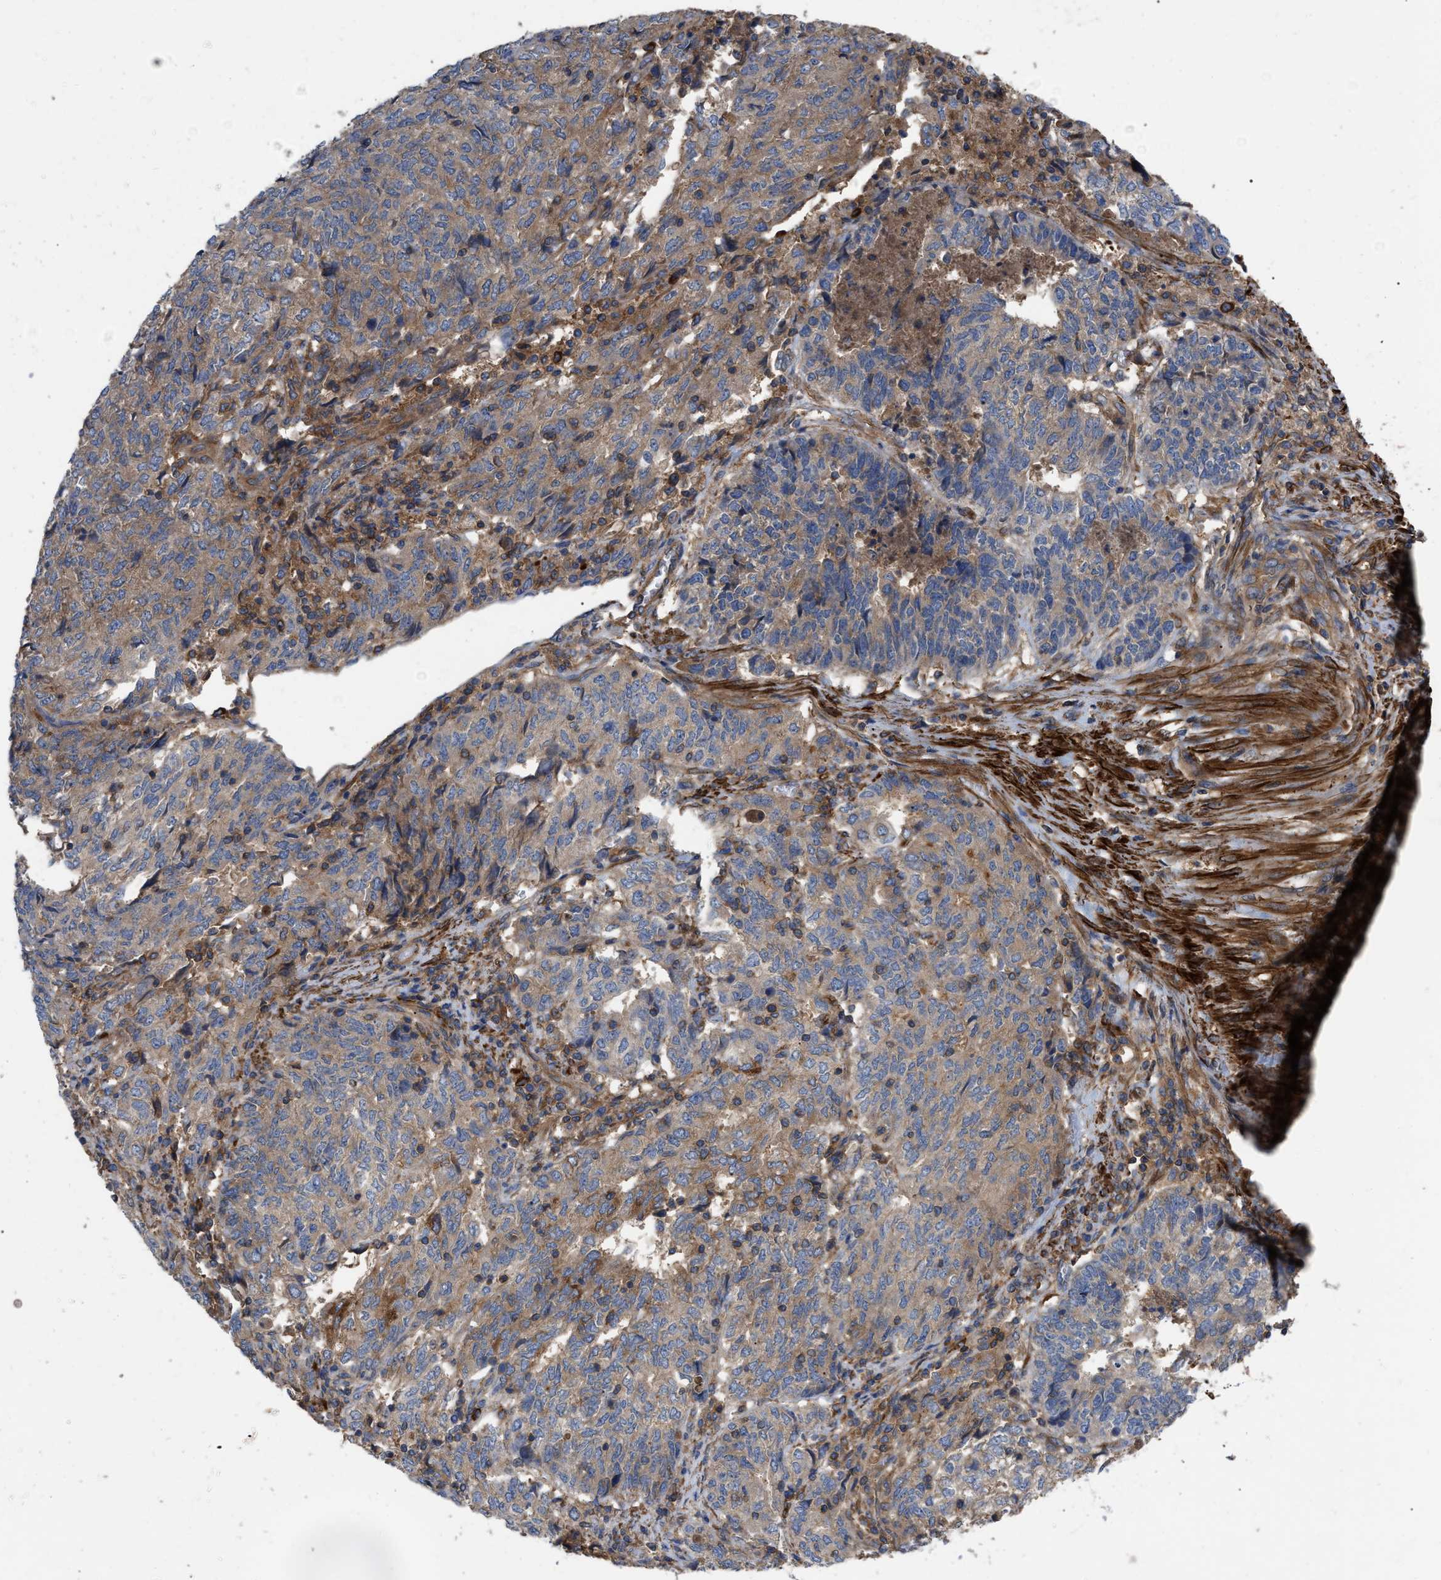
{"staining": {"intensity": "moderate", "quantity": ">75%", "location": "cytoplasmic/membranous"}, "tissue": "endometrial cancer", "cell_type": "Tumor cells", "image_type": "cancer", "snomed": [{"axis": "morphology", "description": "Adenocarcinoma, NOS"}, {"axis": "topography", "description": "Endometrium"}], "caption": "The histopathology image displays a brown stain indicating the presence of a protein in the cytoplasmic/membranous of tumor cells in endometrial cancer.", "gene": "RABEP1", "patient": {"sex": "female", "age": 80}}